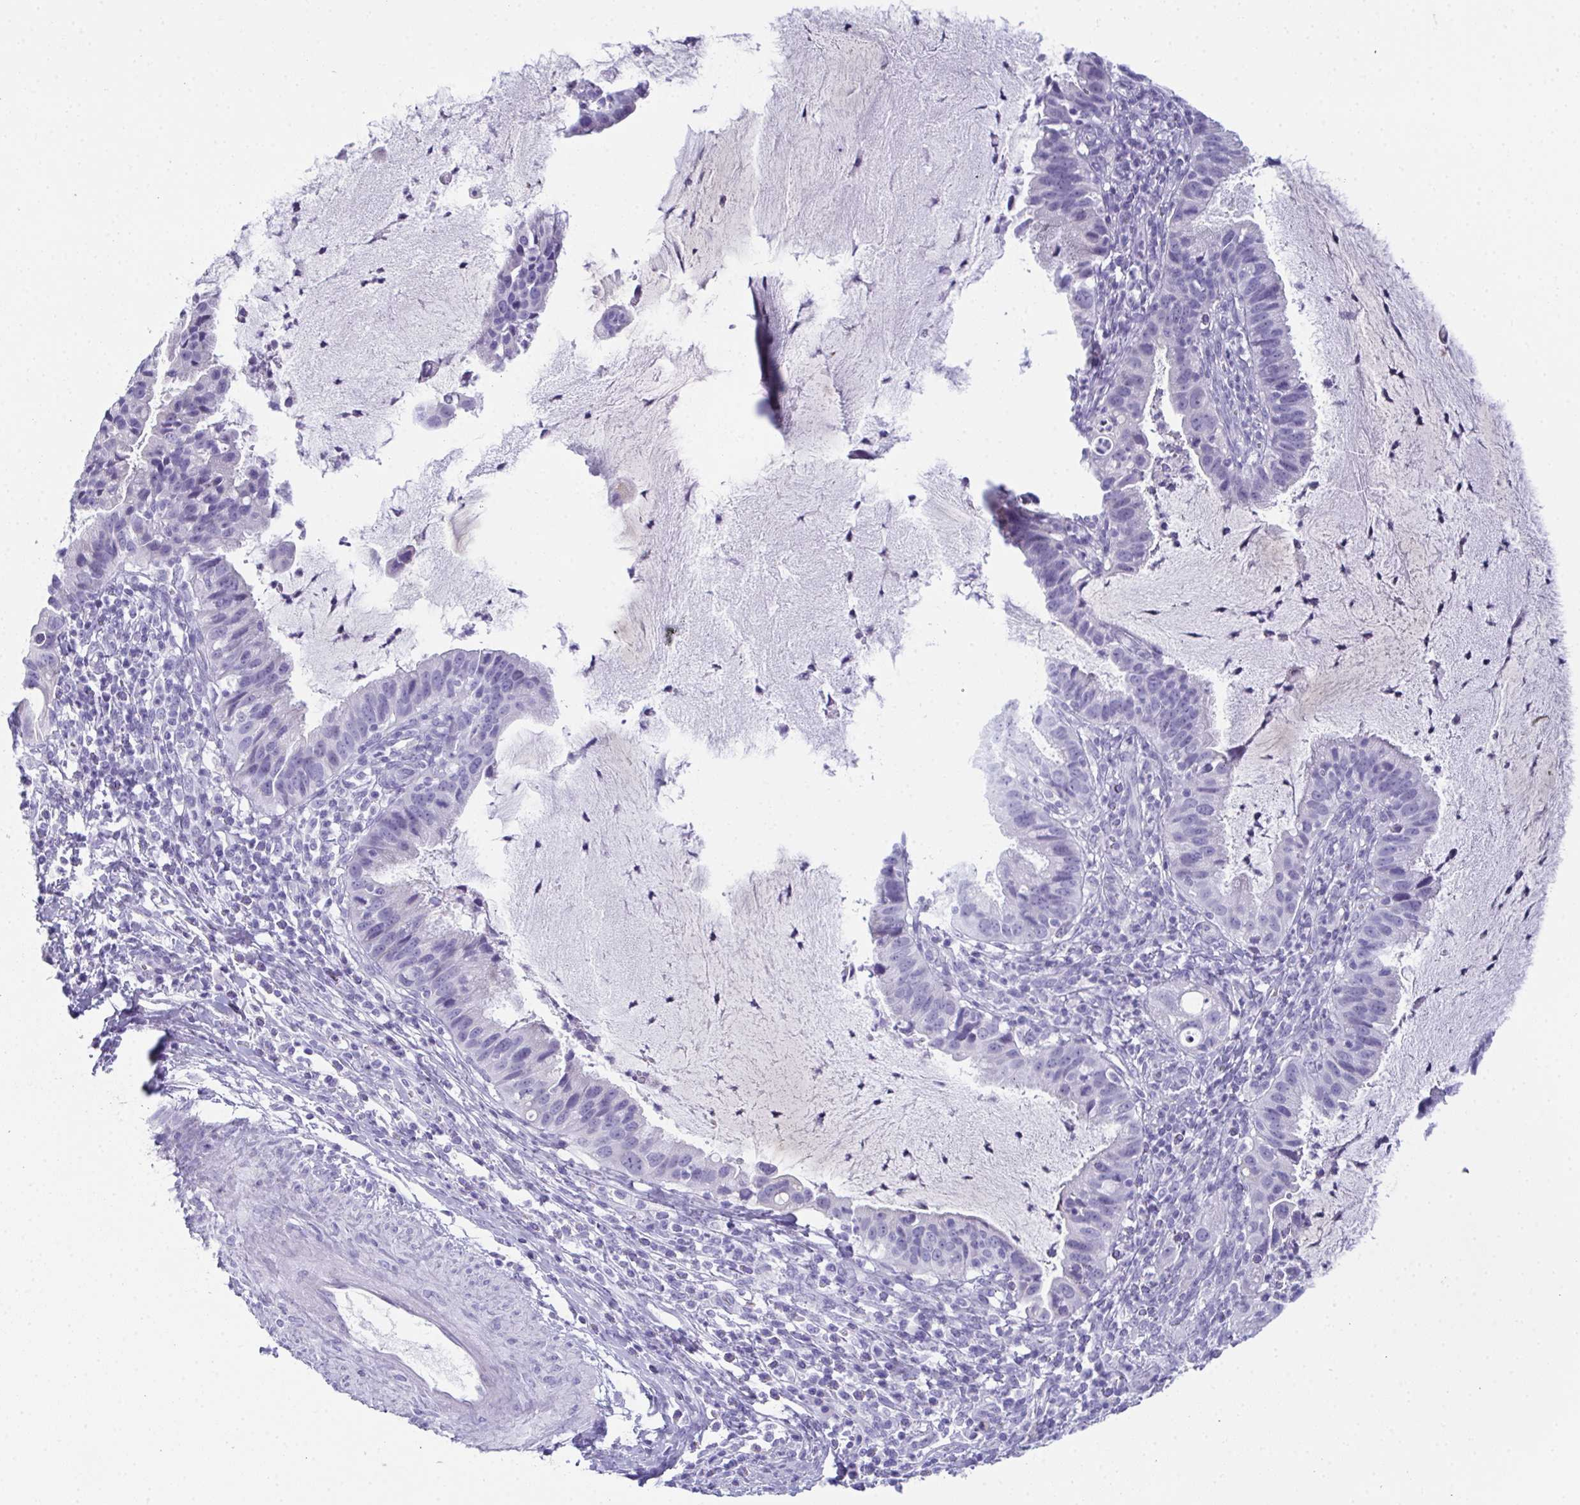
{"staining": {"intensity": "negative", "quantity": "none", "location": "none"}, "tissue": "cervical cancer", "cell_type": "Tumor cells", "image_type": "cancer", "snomed": [{"axis": "morphology", "description": "Adenocarcinoma, NOS"}, {"axis": "topography", "description": "Cervix"}], "caption": "A micrograph of human cervical adenocarcinoma is negative for staining in tumor cells.", "gene": "TEX19", "patient": {"sex": "female", "age": 34}}